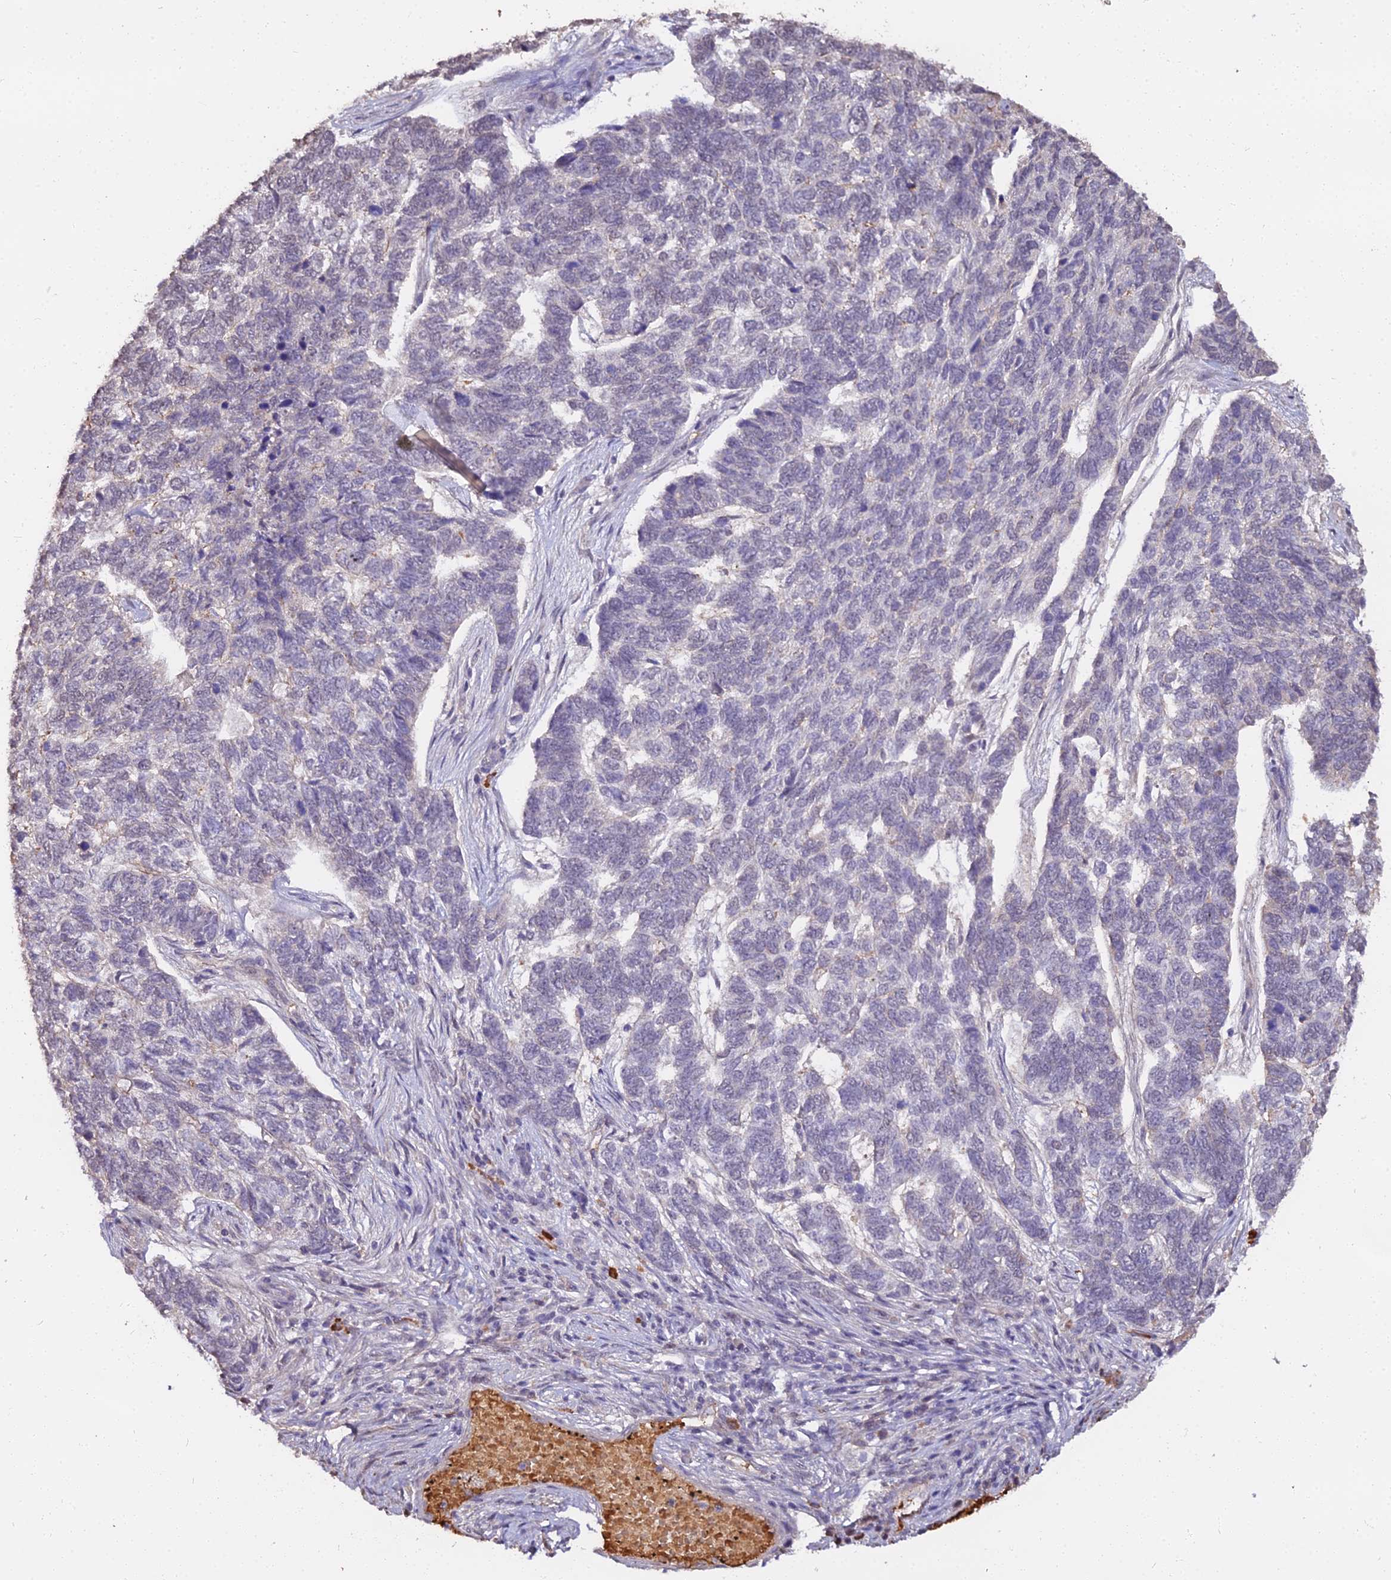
{"staining": {"intensity": "negative", "quantity": "none", "location": "none"}, "tissue": "skin cancer", "cell_type": "Tumor cells", "image_type": "cancer", "snomed": [{"axis": "morphology", "description": "Basal cell carcinoma"}, {"axis": "topography", "description": "Skin"}], "caption": "This is an IHC photomicrograph of skin cancer. There is no expression in tumor cells.", "gene": "ZDBF2", "patient": {"sex": "female", "age": 65}}